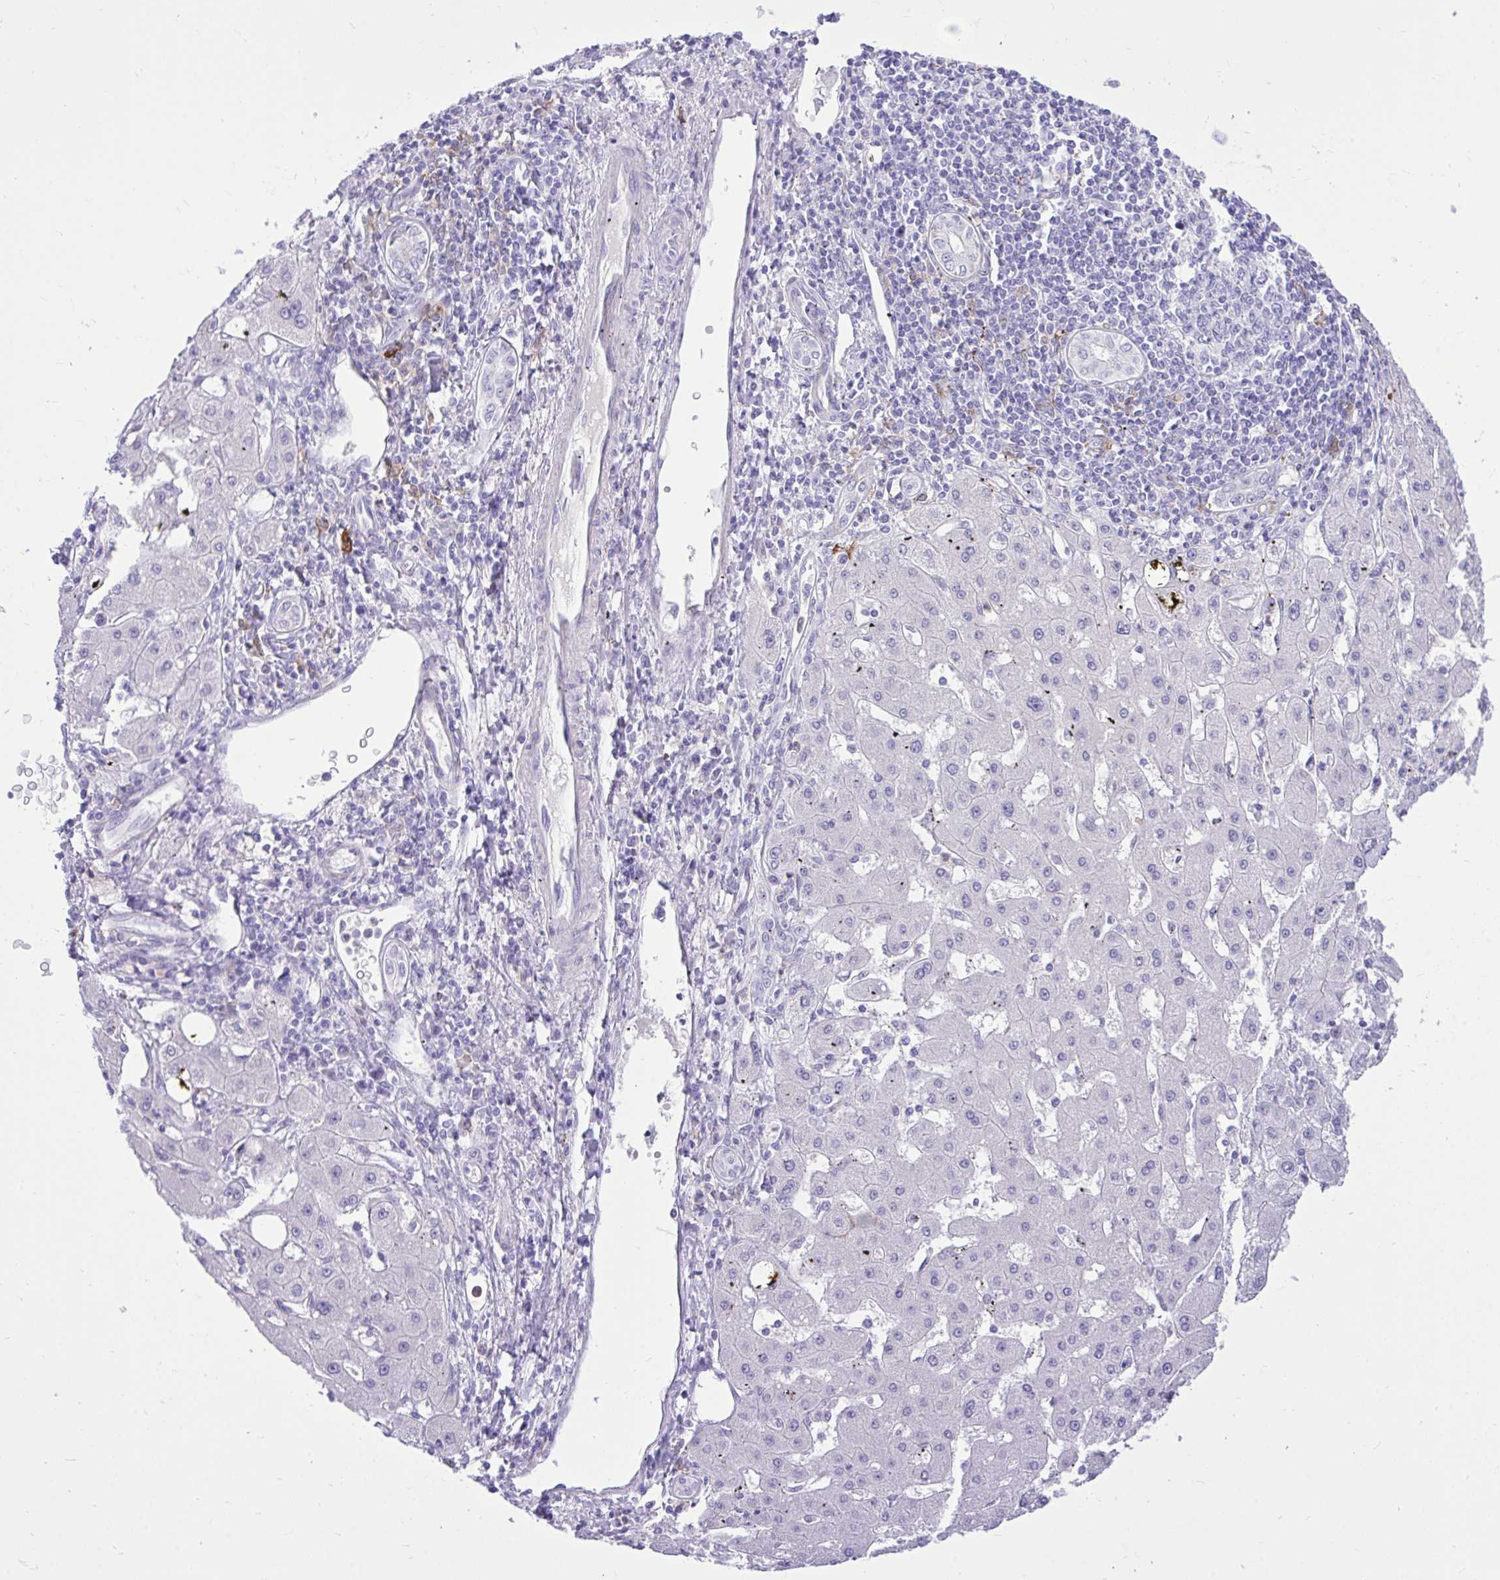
{"staining": {"intensity": "negative", "quantity": "none", "location": "none"}, "tissue": "liver cancer", "cell_type": "Tumor cells", "image_type": "cancer", "snomed": [{"axis": "morphology", "description": "Carcinoma, Hepatocellular, NOS"}, {"axis": "topography", "description": "Liver"}], "caption": "Tumor cells are negative for protein expression in human liver hepatocellular carcinoma. (DAB (3,3'-diaminobenzidine) immunohistochemistry (IHC) visualized using brightfield microscopy, high magnification).", "gene": "TLR7", "patient": {"sex": "male", "age": 72}}